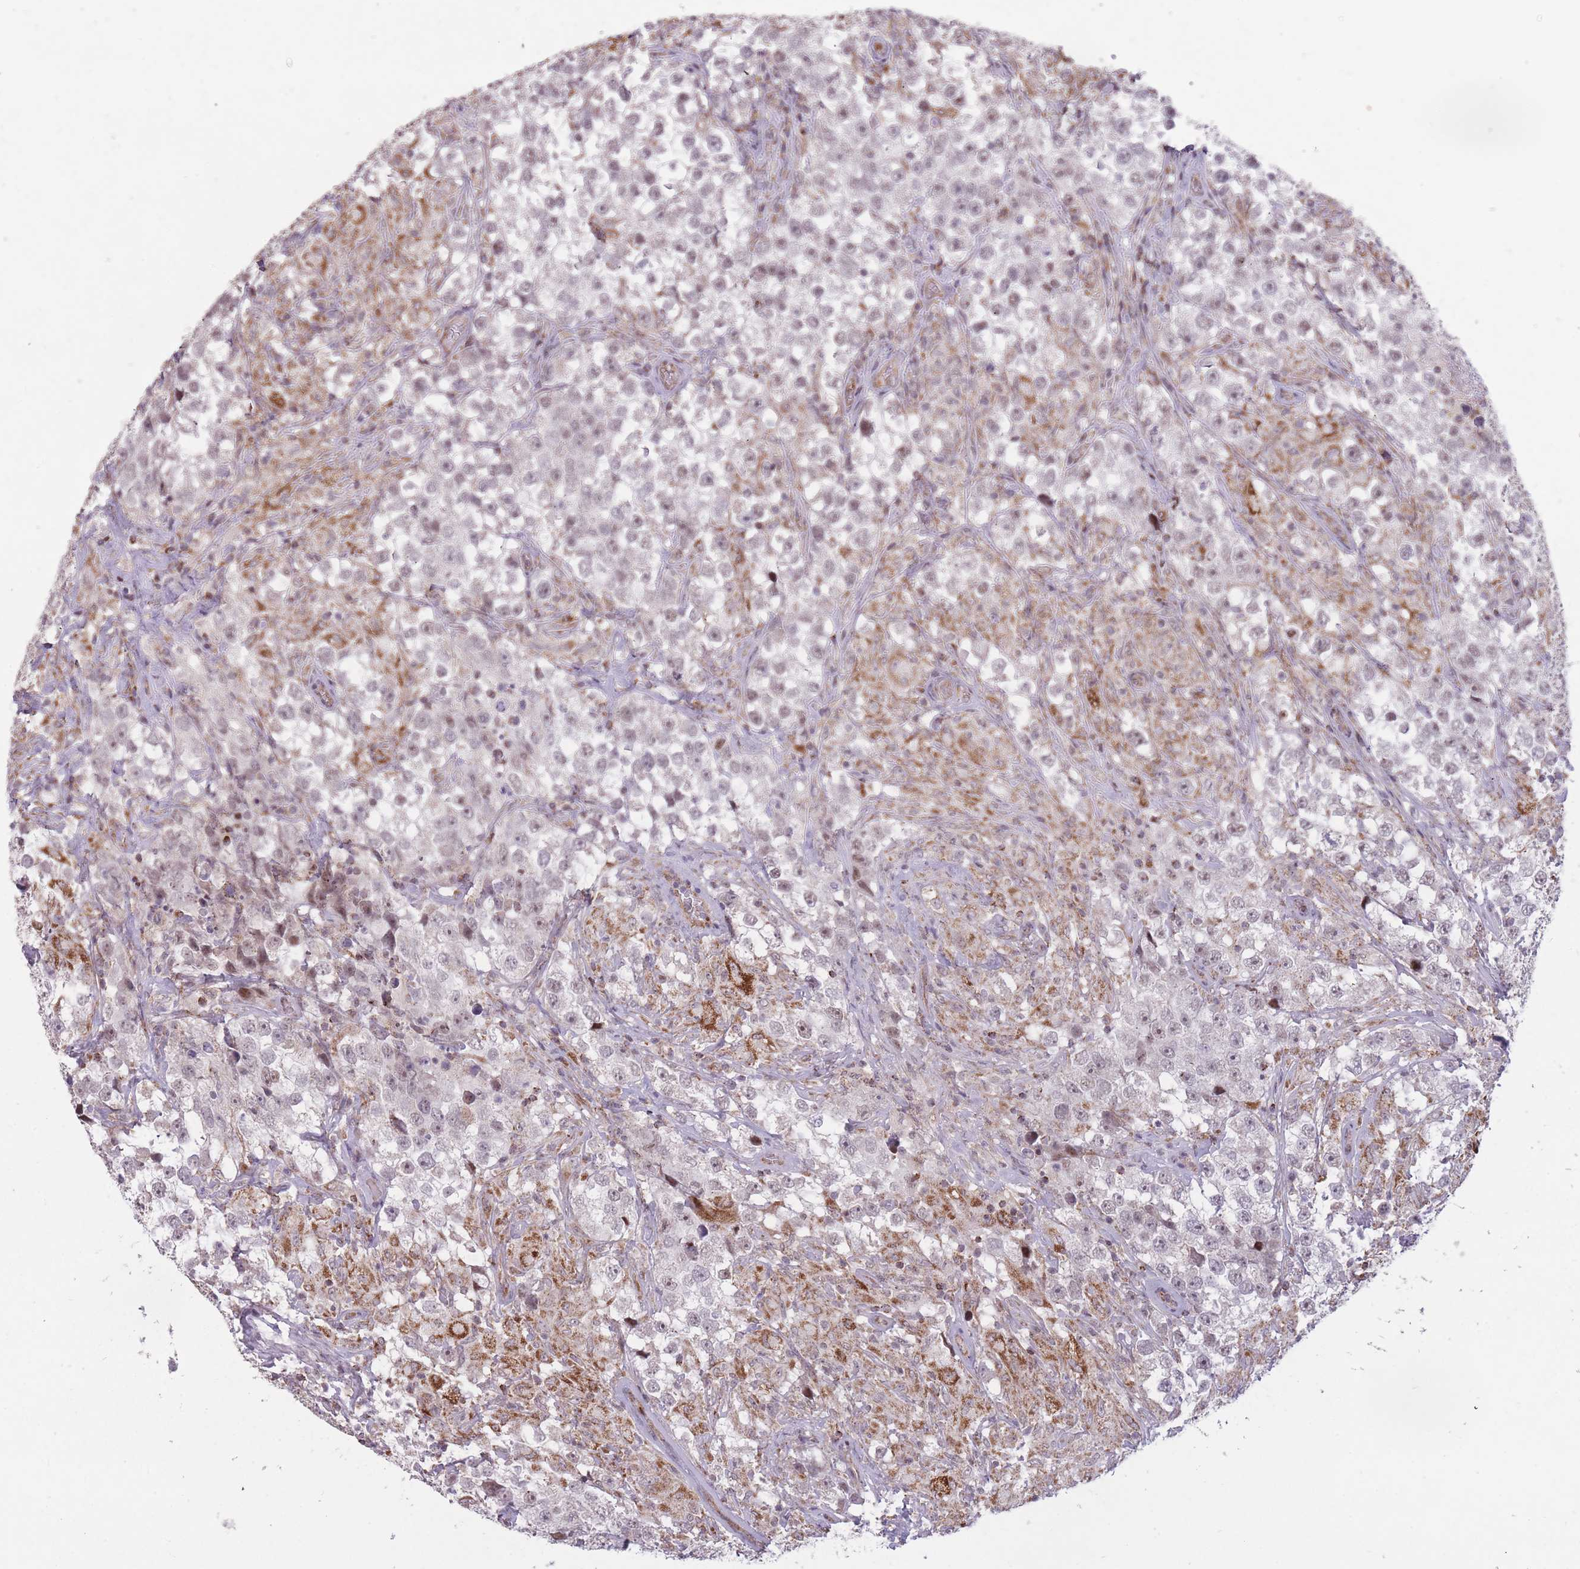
{"staining": {"intensity": "moderate", "quantity": "<25%", "location": "nuclear"}, "tissue": "testis cancer", "cell_type": "Tumor cells", "image_type": "cancer", "snomed": [{"axis": "morphology", "description": "Seminoma, NOS"}, {"axis": "topography", "description": "Testis"}], "caption": "Testis cancer stained with DAB (3,3'-diaminobenzidine) IHC displays low levels of moderate nuclear staining in approximately <25% of tumor cells.", "gene": "DPYSL4", "patient": {"sex": "male", "age": 46}}